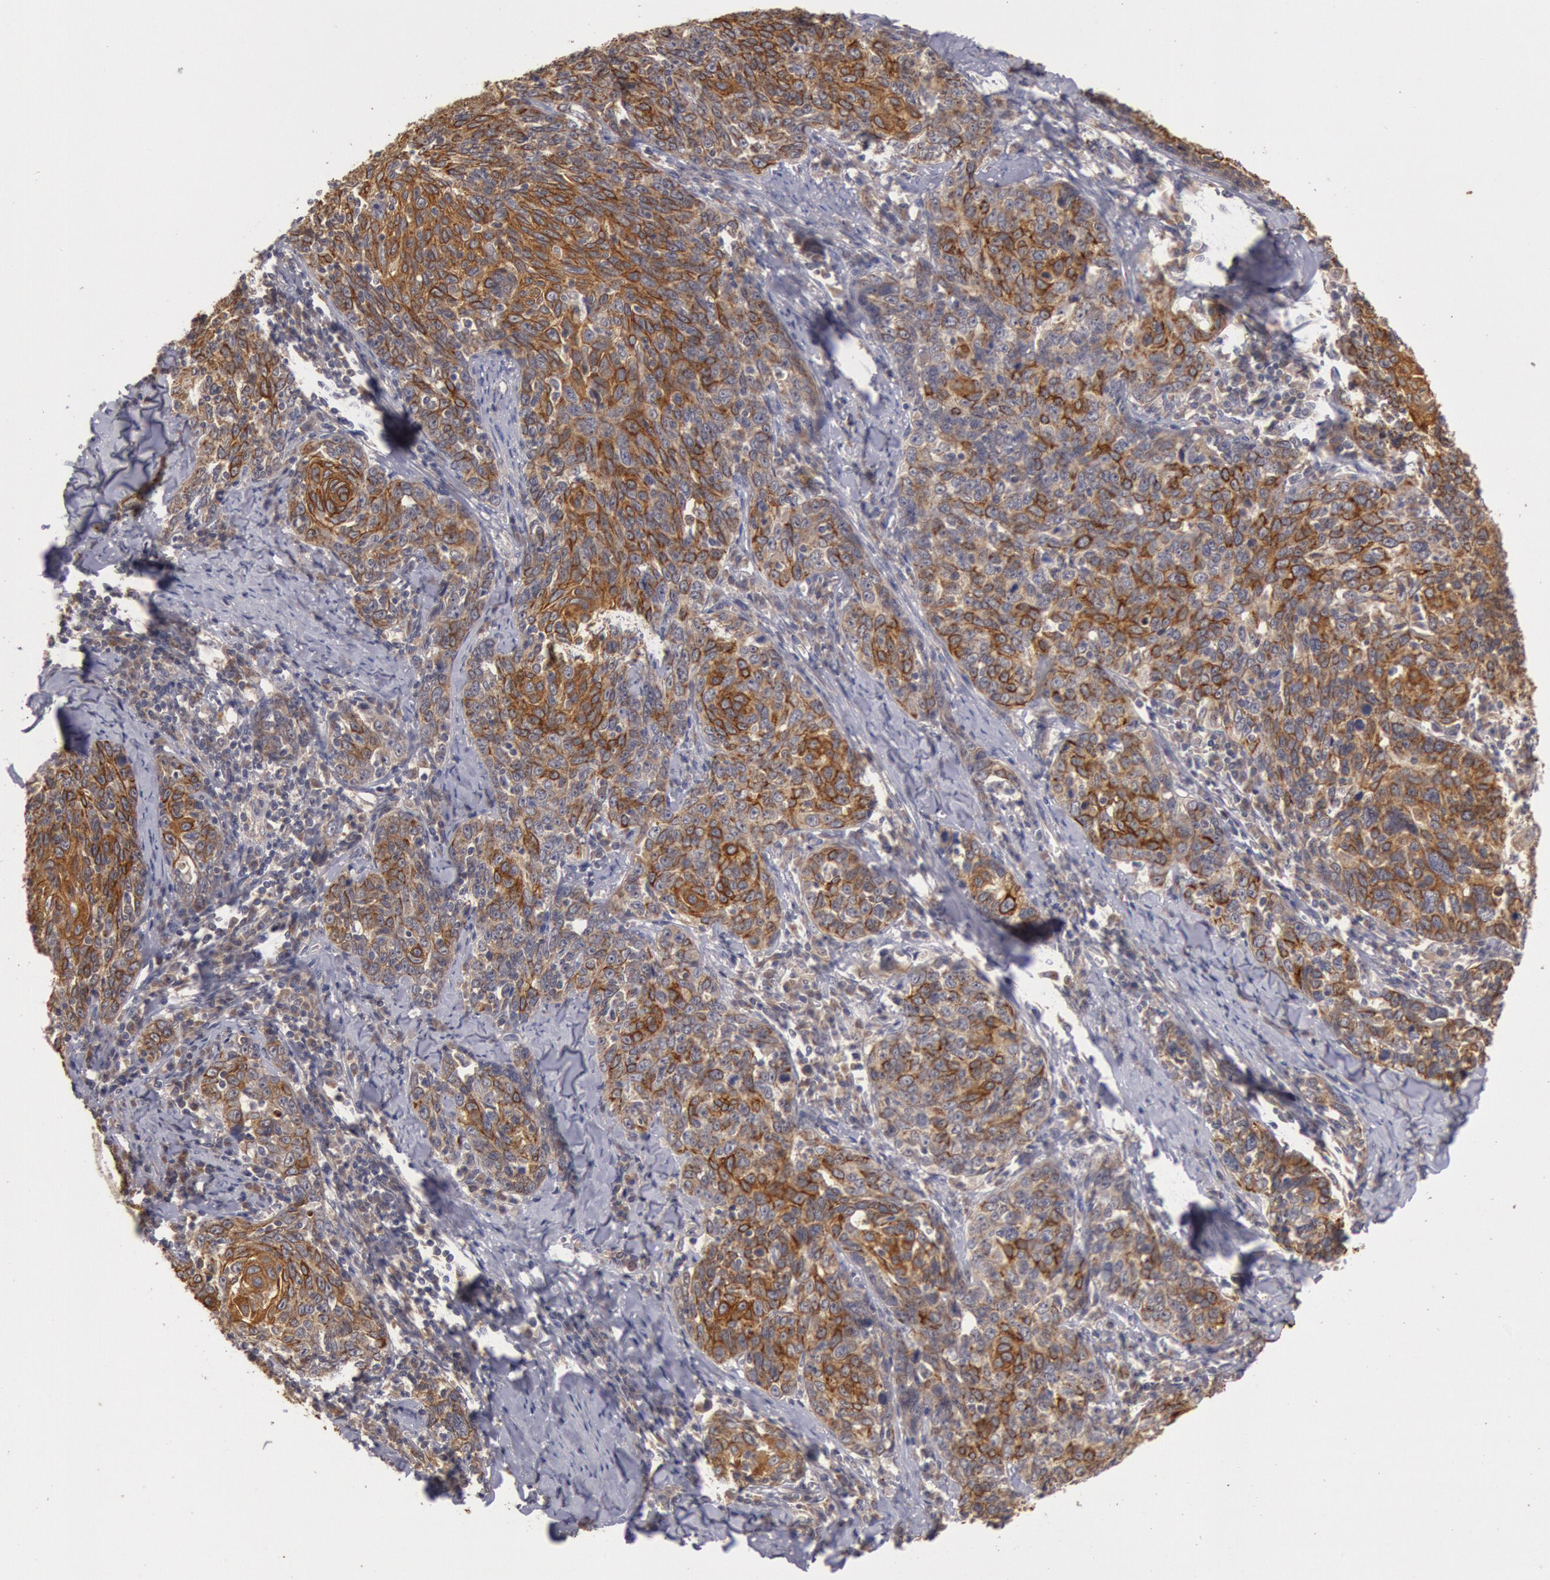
{"staining": {"intensity": "strong", "quantity": ">75%", "location": "cytoplasmic/membranous"}, "tissue": "cervical cancer", "cell_type": "Tumor cells", "image_type": "cancer", "snomed": [{"axis": "morphology", "description": "Squamous cell carcinoma, NOS"}, {"axis": "topography", "description": "Cervix"}], "caption": "Brown immunohistochemical staining in human squamous cell carcinoma (cervical) displays strong cytoplasmic/membranous staining in about >75% of tumor cells.", "gene": "PLA2G6", "patient": {"sex": "female", "age": 41}}